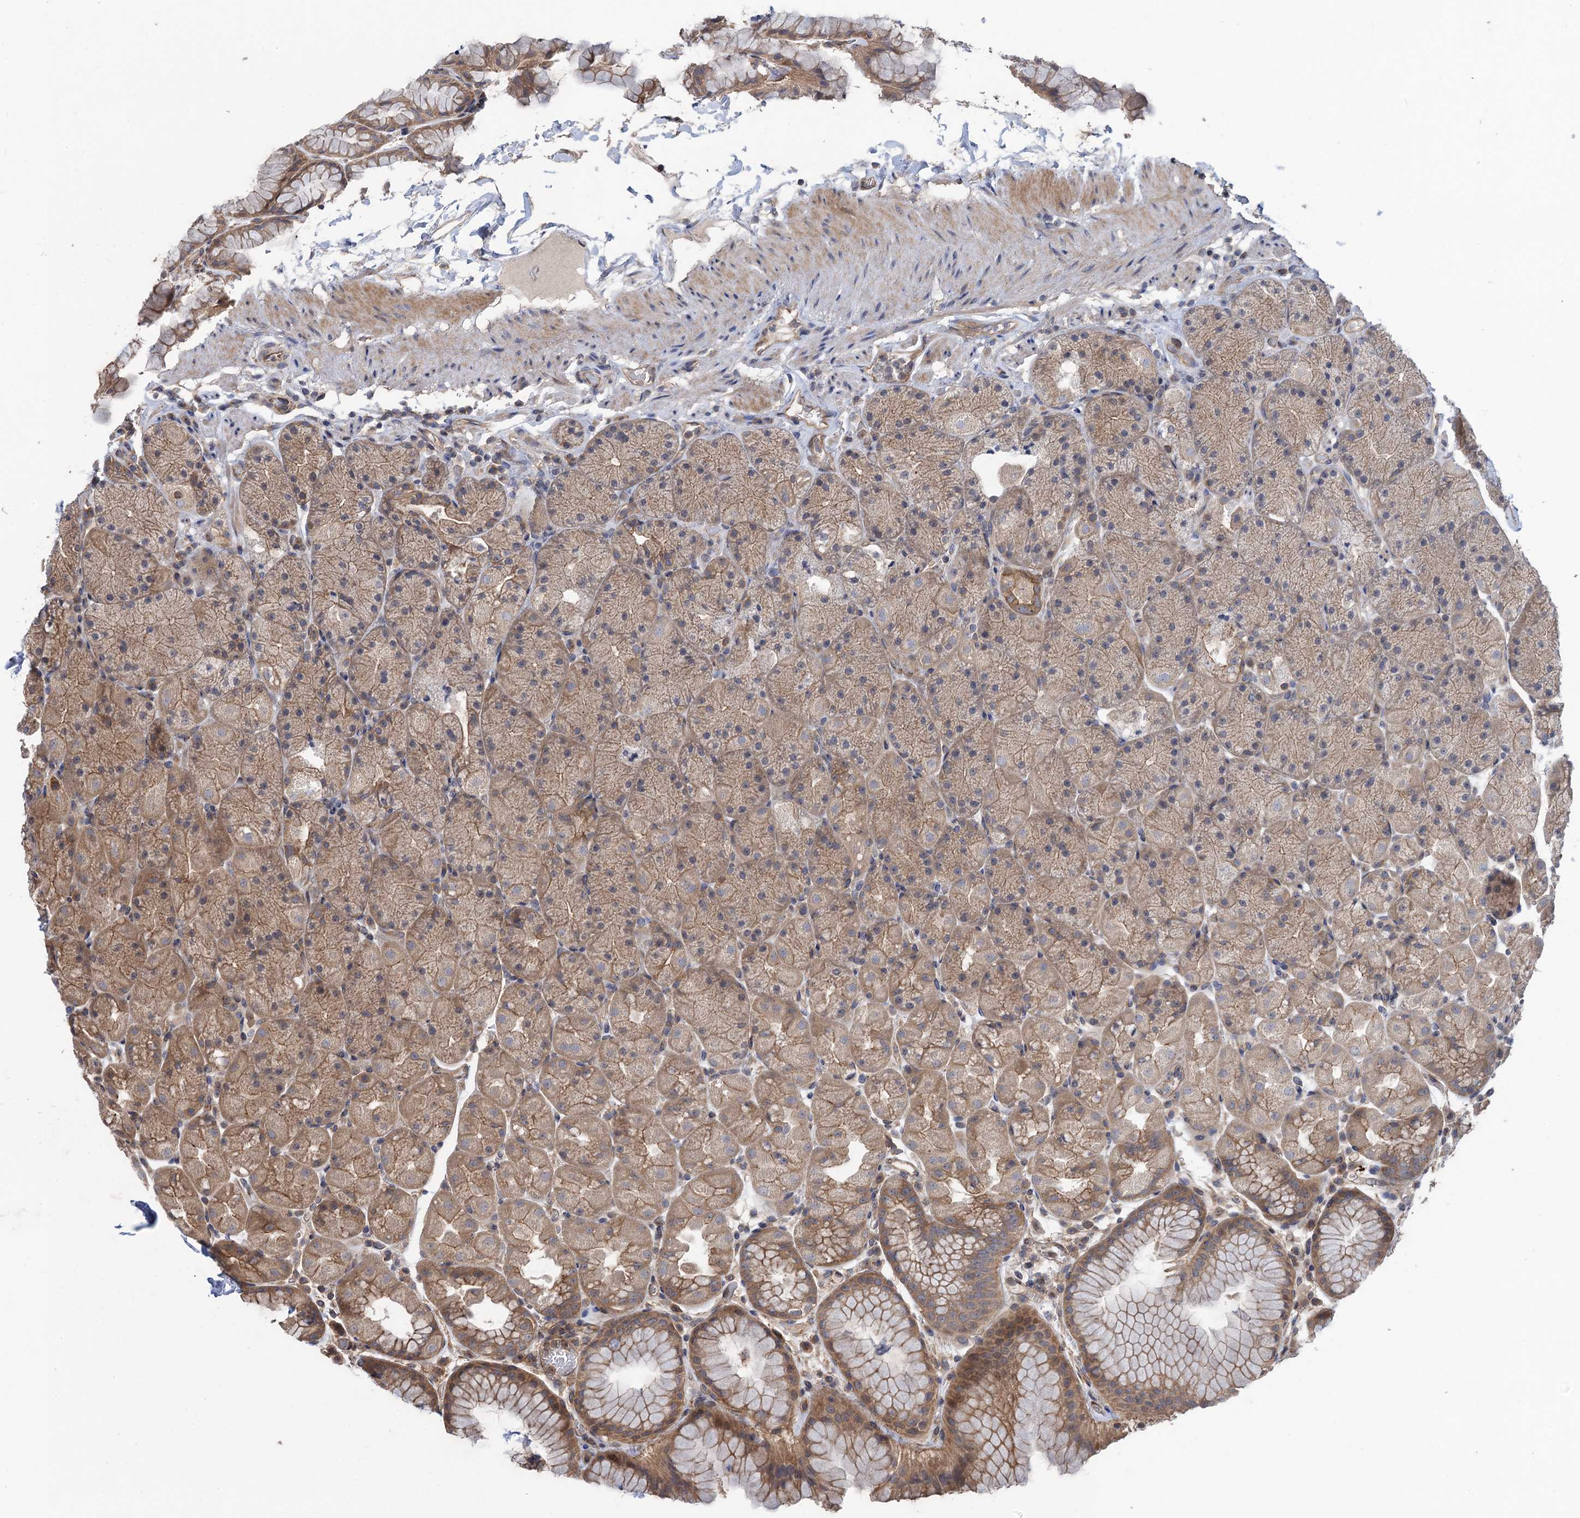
{"staining": {"intensity": "moderate", "quantity": ">75%", "location": "cytoplasmic/membranous"}, "tissue": "stomach", "cell_type": "Glandular cells", "image_type": "normal", "snomed": [{"axis": "morphology", "description": "Normal tissue, NOS"}, {"axis": "topography", "description": "Stomach, upper"}, {"axis": "topography", "description": "Stomach, lower"}], "caption": "Glandular cells show medium levels of moderate cytoplasmic/membranous expression in about >75% of cells in benign stomach.", "gene": "HAUS1", "patient": {"sex": "male", "age": 67}}